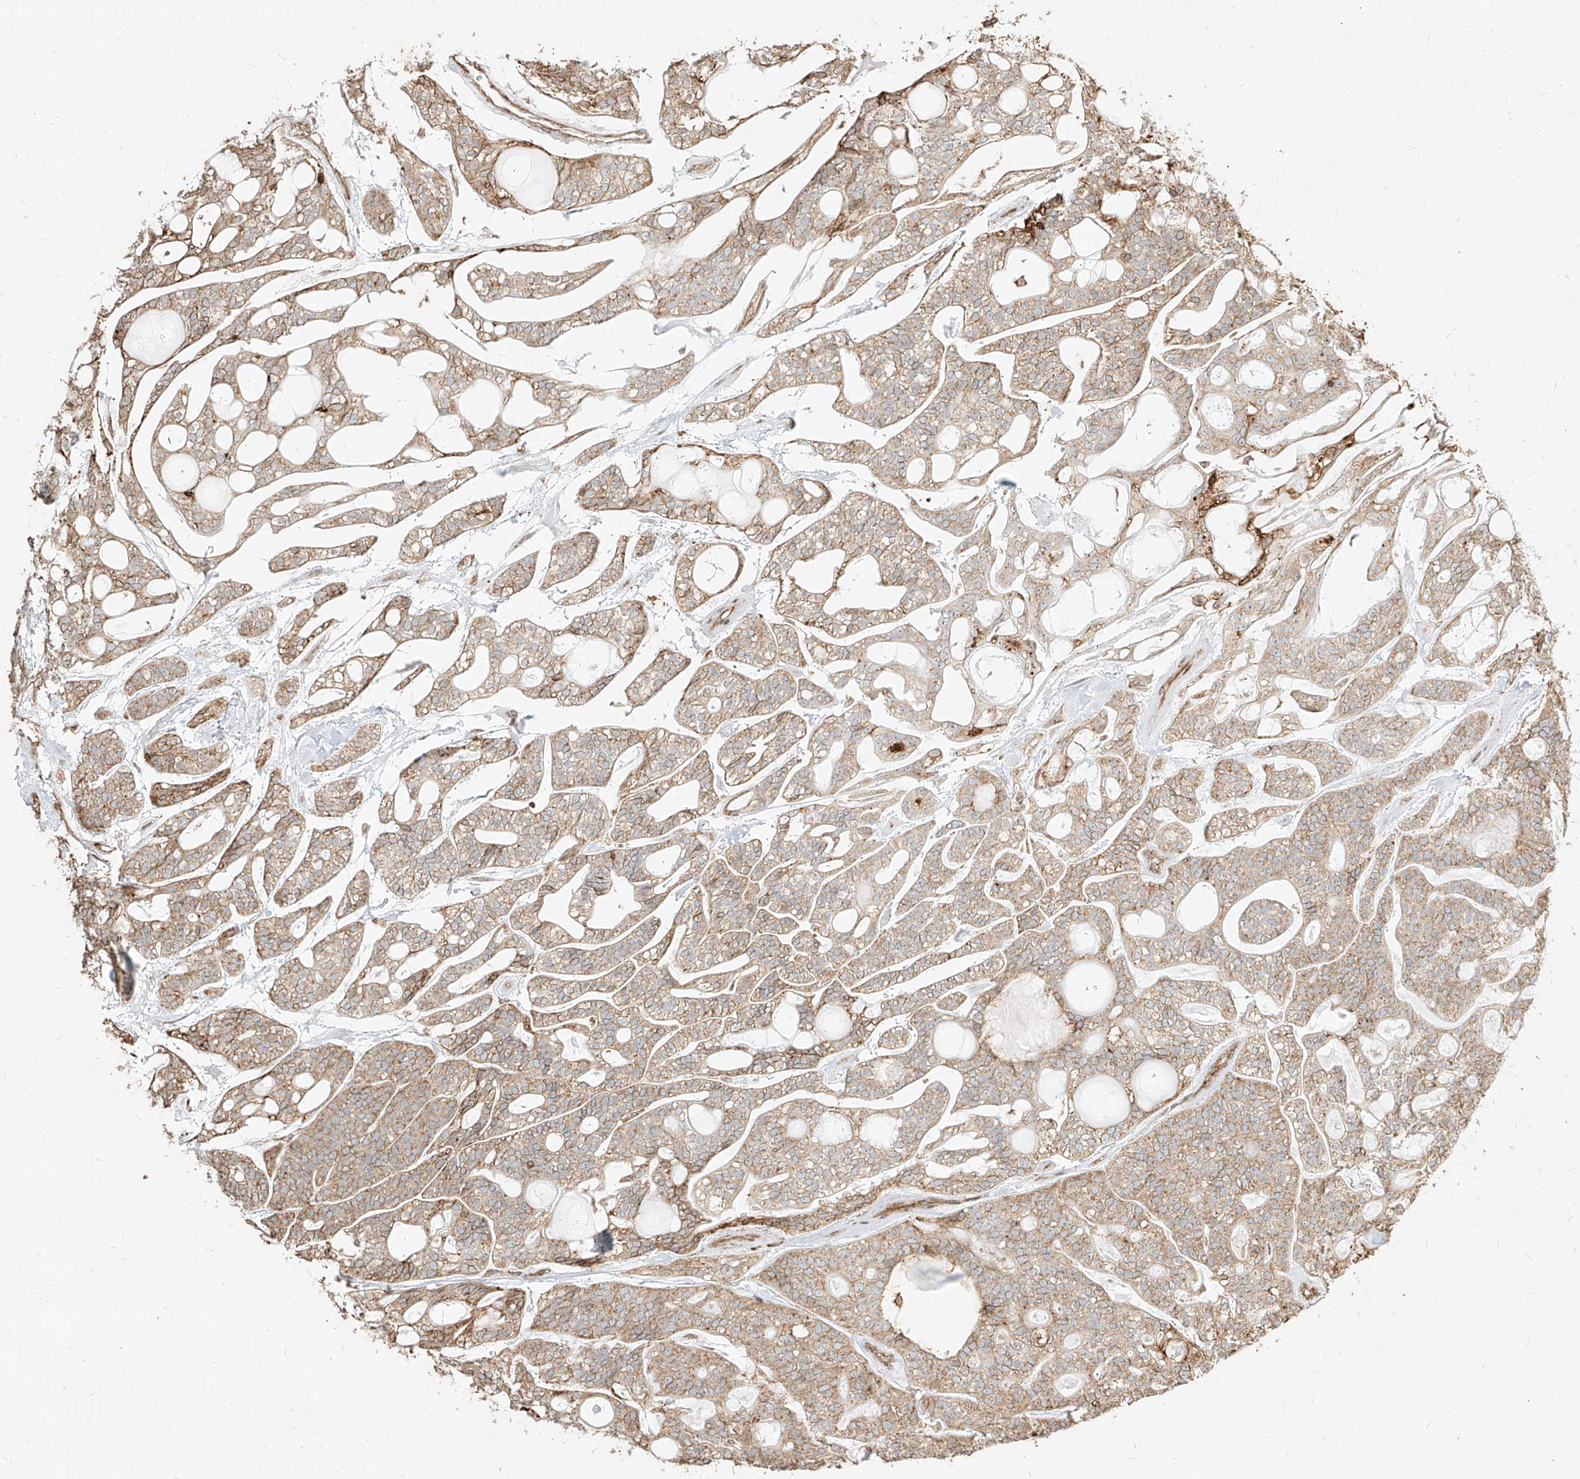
{"staining": {"intensity": "weak", "quantity": ">75%", "location": "cytoplasmic/membranous"}, "tissue": "head and neck cancer", "cell_type": "Tumor cells", "image_type": "cancer", "snomed": [{"axis": "morphology", "description": "Adenocarcinoma, NOS"}, {"axis": "topography", "description": "Head-Neck"}], "caption": "The immunohistochemical stain labels weak cytoplasmic/membranous expression in tumor cells of adenocarcinoma (head and neck) tissue.", "gene": "MTX2", "patient": {"sex": "male", "age": 66}}